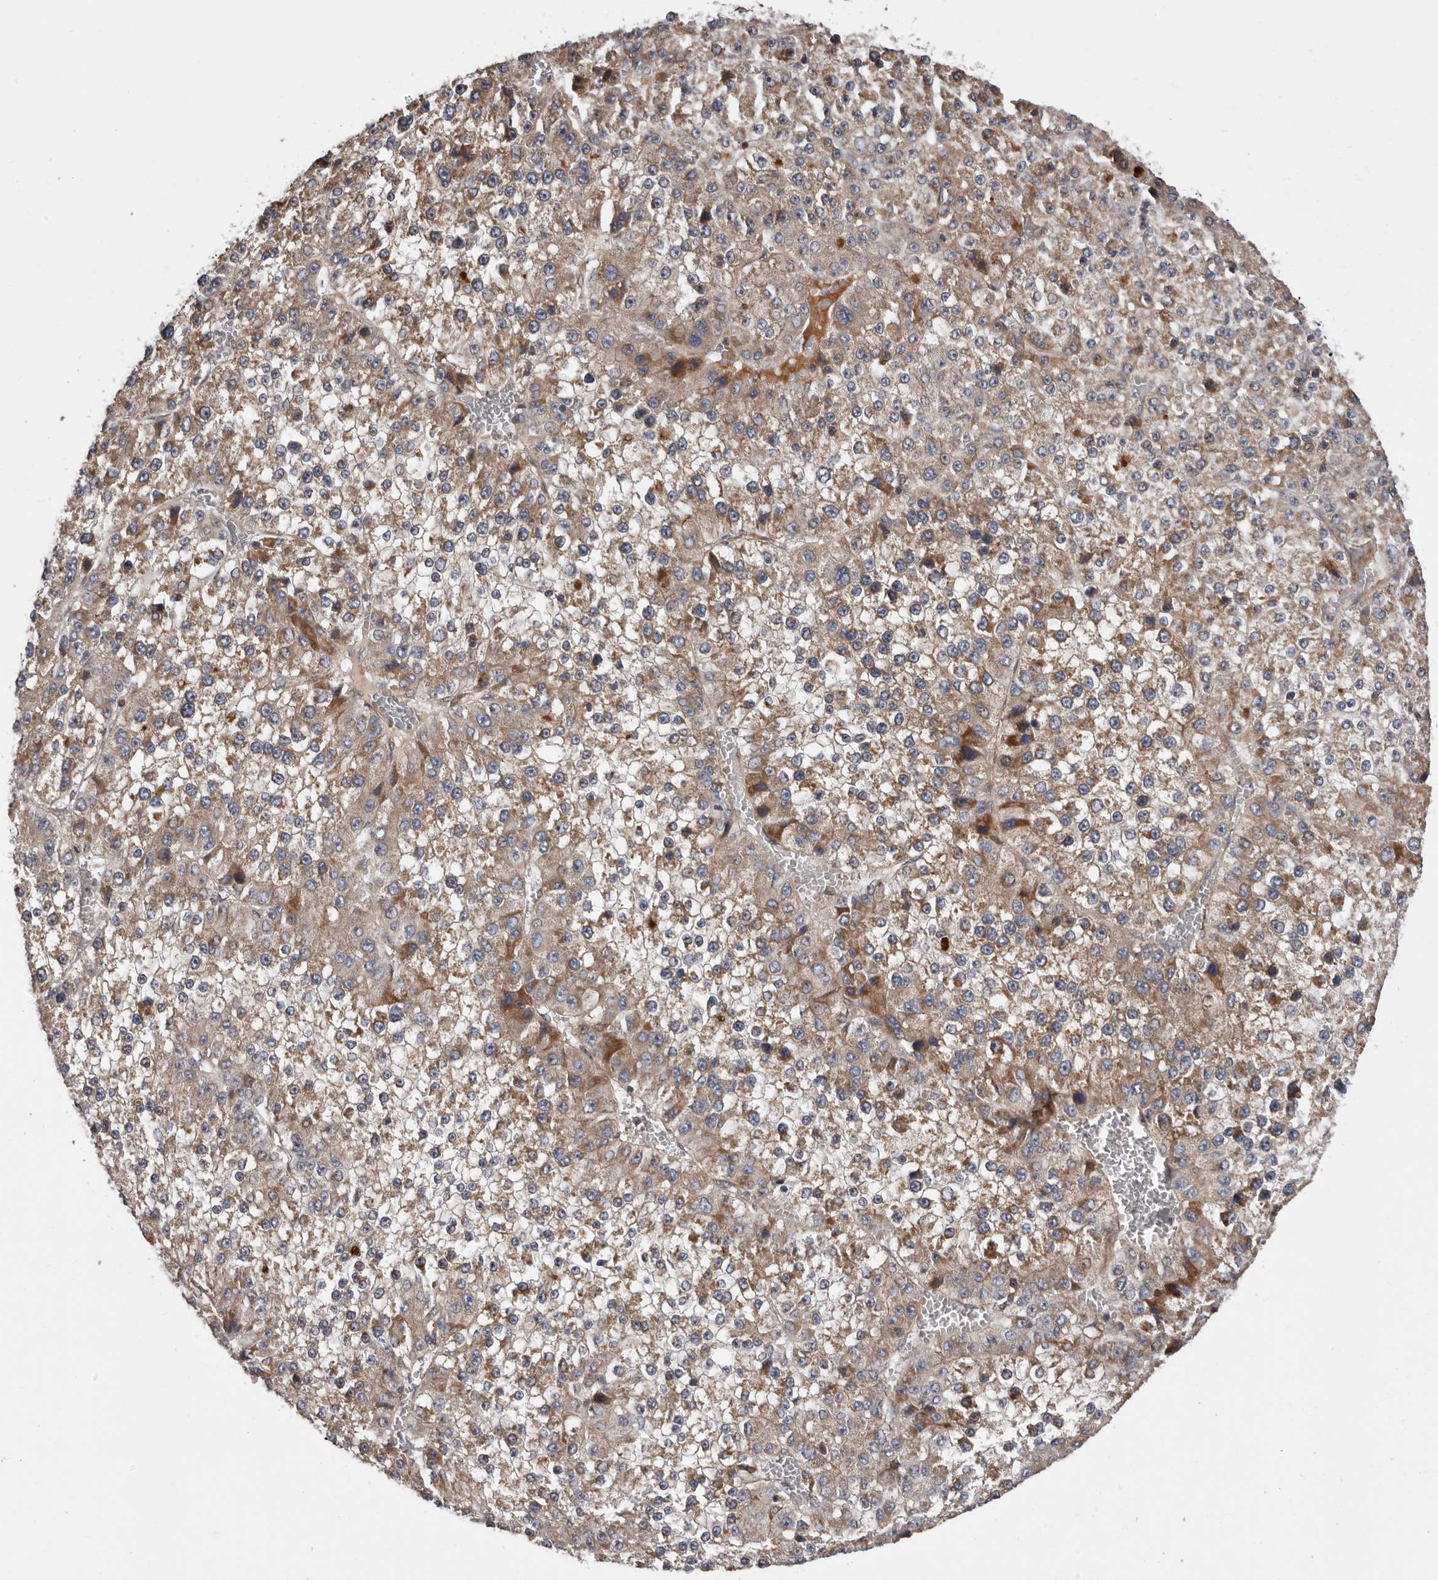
{"staining": {"intensity": "moderate", "quantity": ">75%", "location": "cytoplasmic/membranous"}, "tissue": "liver cancer", "cell_type": "Tumor cells", "image_type": "cancer", "snomed": [{"axis": "morphology", "description": "Carcinoma, Hepatocellular, NOS"}, {"axis": "topography", "description": "Liver"}], "caption": "Tumor cells show medium levels of moderate cytoplasmic/membranous staining in about >75% of cells in human liver cancer.", "gene": "VPS37A", "patient": {"sex": "female", "age": 73}}